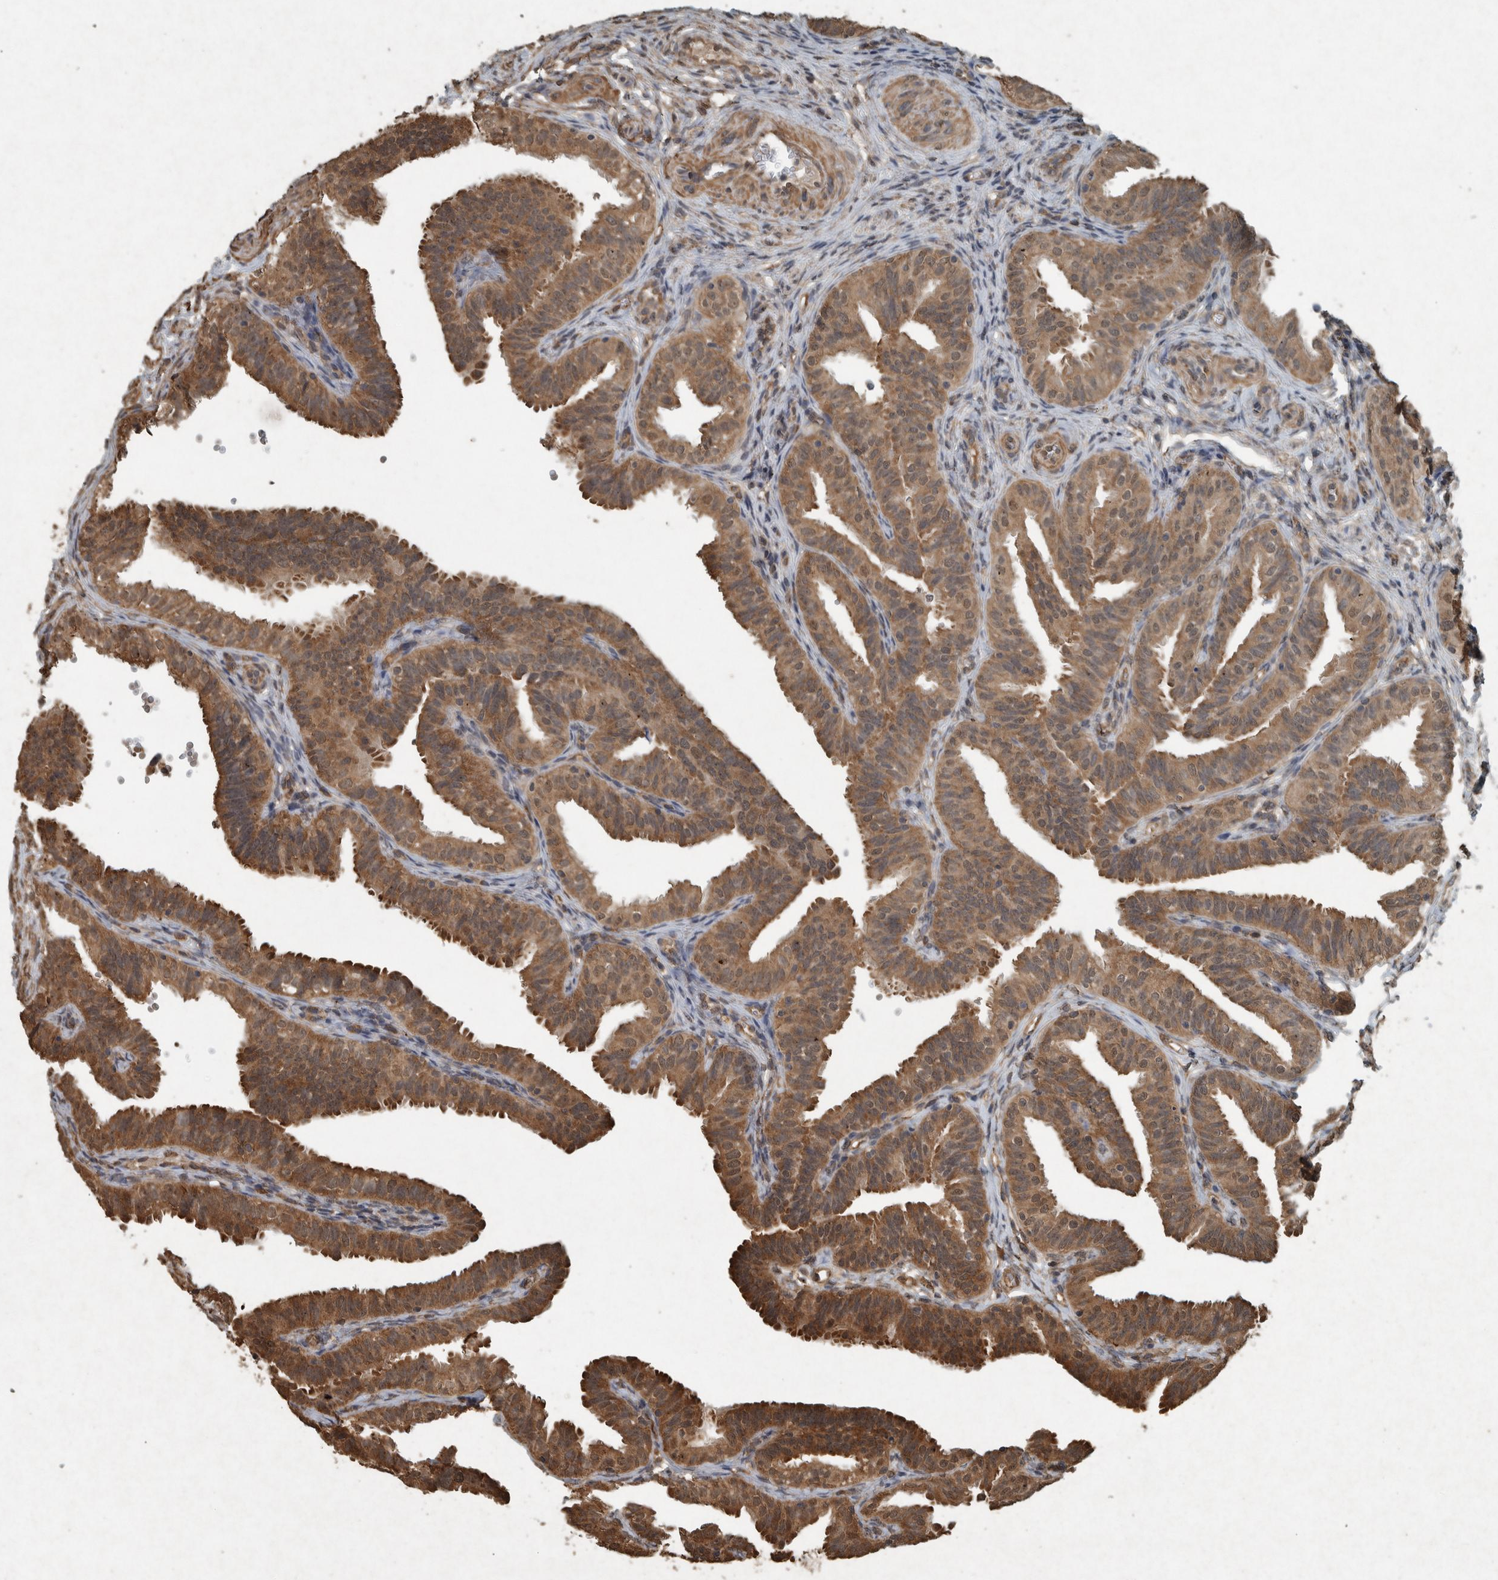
{"staining": {"intensity": "moderate", "quantity": ">75%", "location": "cytoplasmic/membranous,nuclear"}, "tissue": "fallopian tube", "cell_type": "Glandular cells", "image_type": "normal", "snomed": [{"axis": "morphology", "description": "Normal tissue, NOS"}, {"axis": "topography", "description": "Fallopian tube"}], "caption": "An image of human fallopian tube stained for a protein exhibits moderate cytoplasmic/membranous,nuclear brown staining in glandular cells.", "gene": "ARHGEF12", "patient": {"sex": "female", "age": 35}}